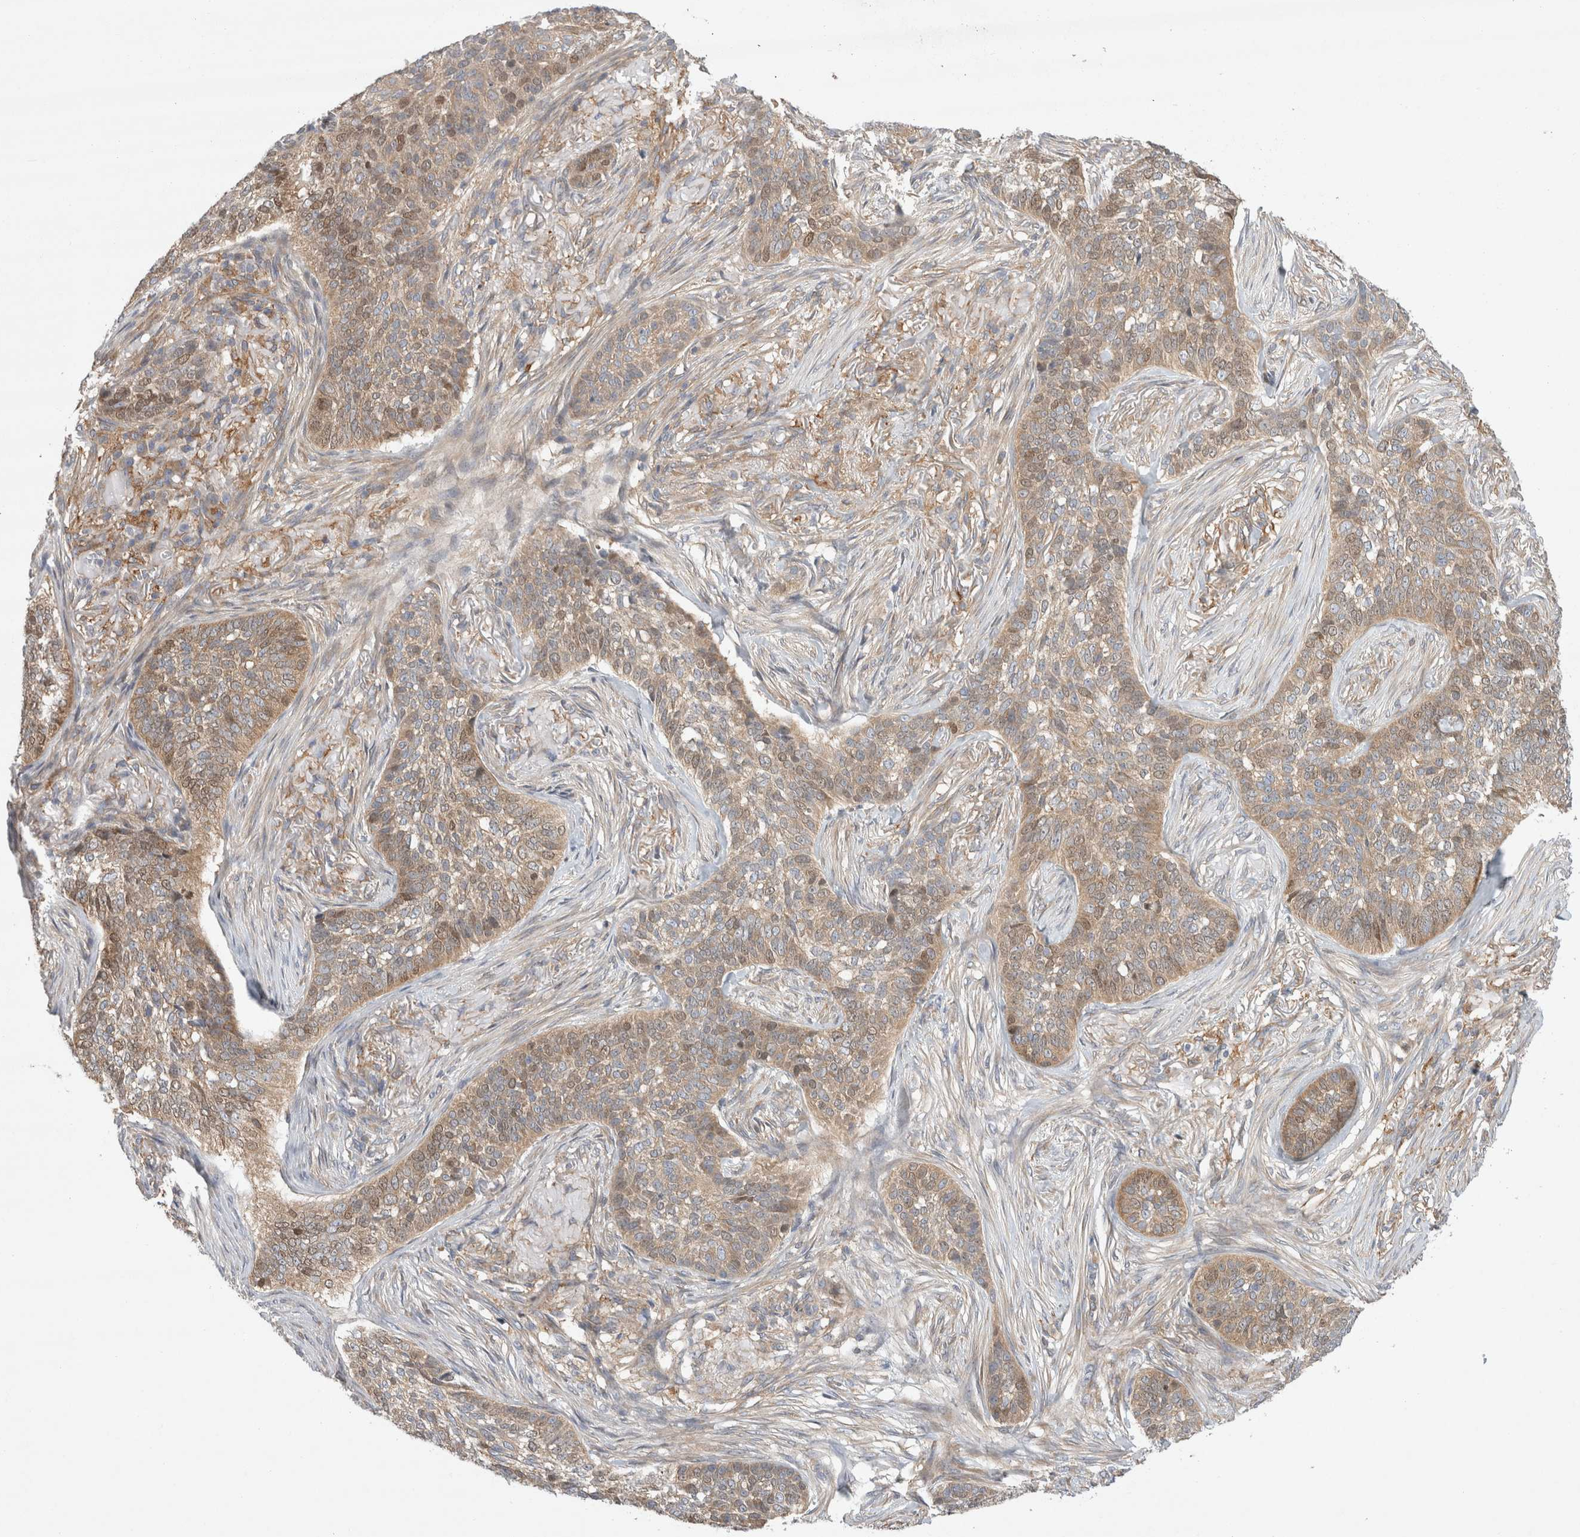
{"staining": {"intensity": "moderate", "quantity": ">75%", "location": "cytoplasmic/membranous,nuclear"}, "tissue": "skin cancer", "cell_type": "Tumor cells", "image_type": "cancer", "snomed": [{"axis": "morphology", "description": "Basal cell carcinoma"}, {"axis": "topography", "description": "Skin"}], "caption": "About >75% of tumor cells in skin cancer (basal cell carcinoma) reveal moderate cytoplasmic/membranous and nuclear protein staining as visualized by brown immunohistochemical staining.", "gene": "CDCA7L", "patient": {"sex": "male", "age": 85}}